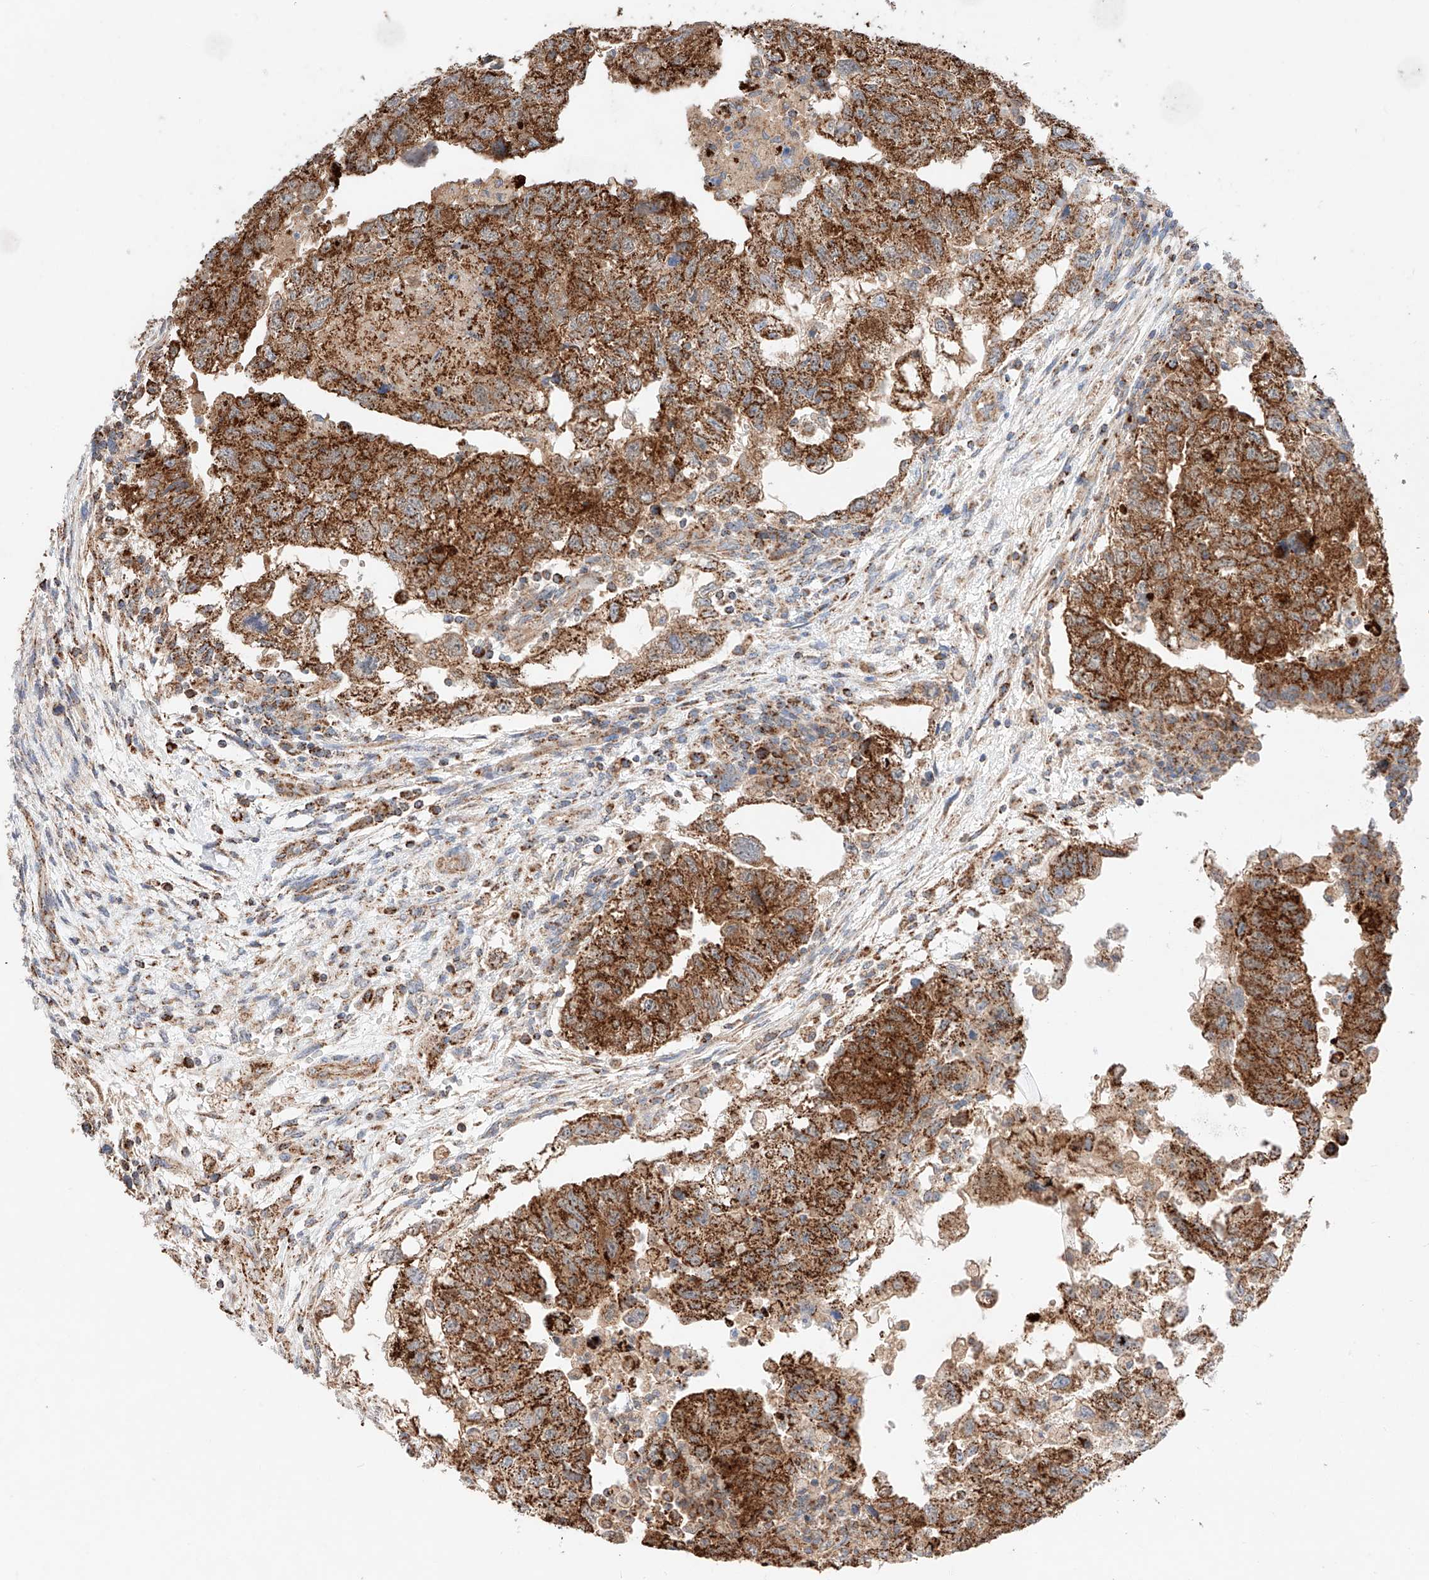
{"staining": {"intensity": "strong", "quantity": ">75%", "location": "cytoplasmic/membranous"}, "tissue": "testis cancer", "cell_type": "Tumor cells", "image_type": "cancer", "snomed": [{"axis": "morphology", "description": "Carcinoma, Embryonal, NOS"}, {"axis": "topography", "description": "Testis"}], "caption": "Immunohistochemical staining of human testis cancer displays high levels of strong cytoplasmic/membranous expression in about >75% of tumor cells.", "gene": "KTI12", "patient": {"sex": "male", "age": 36}}